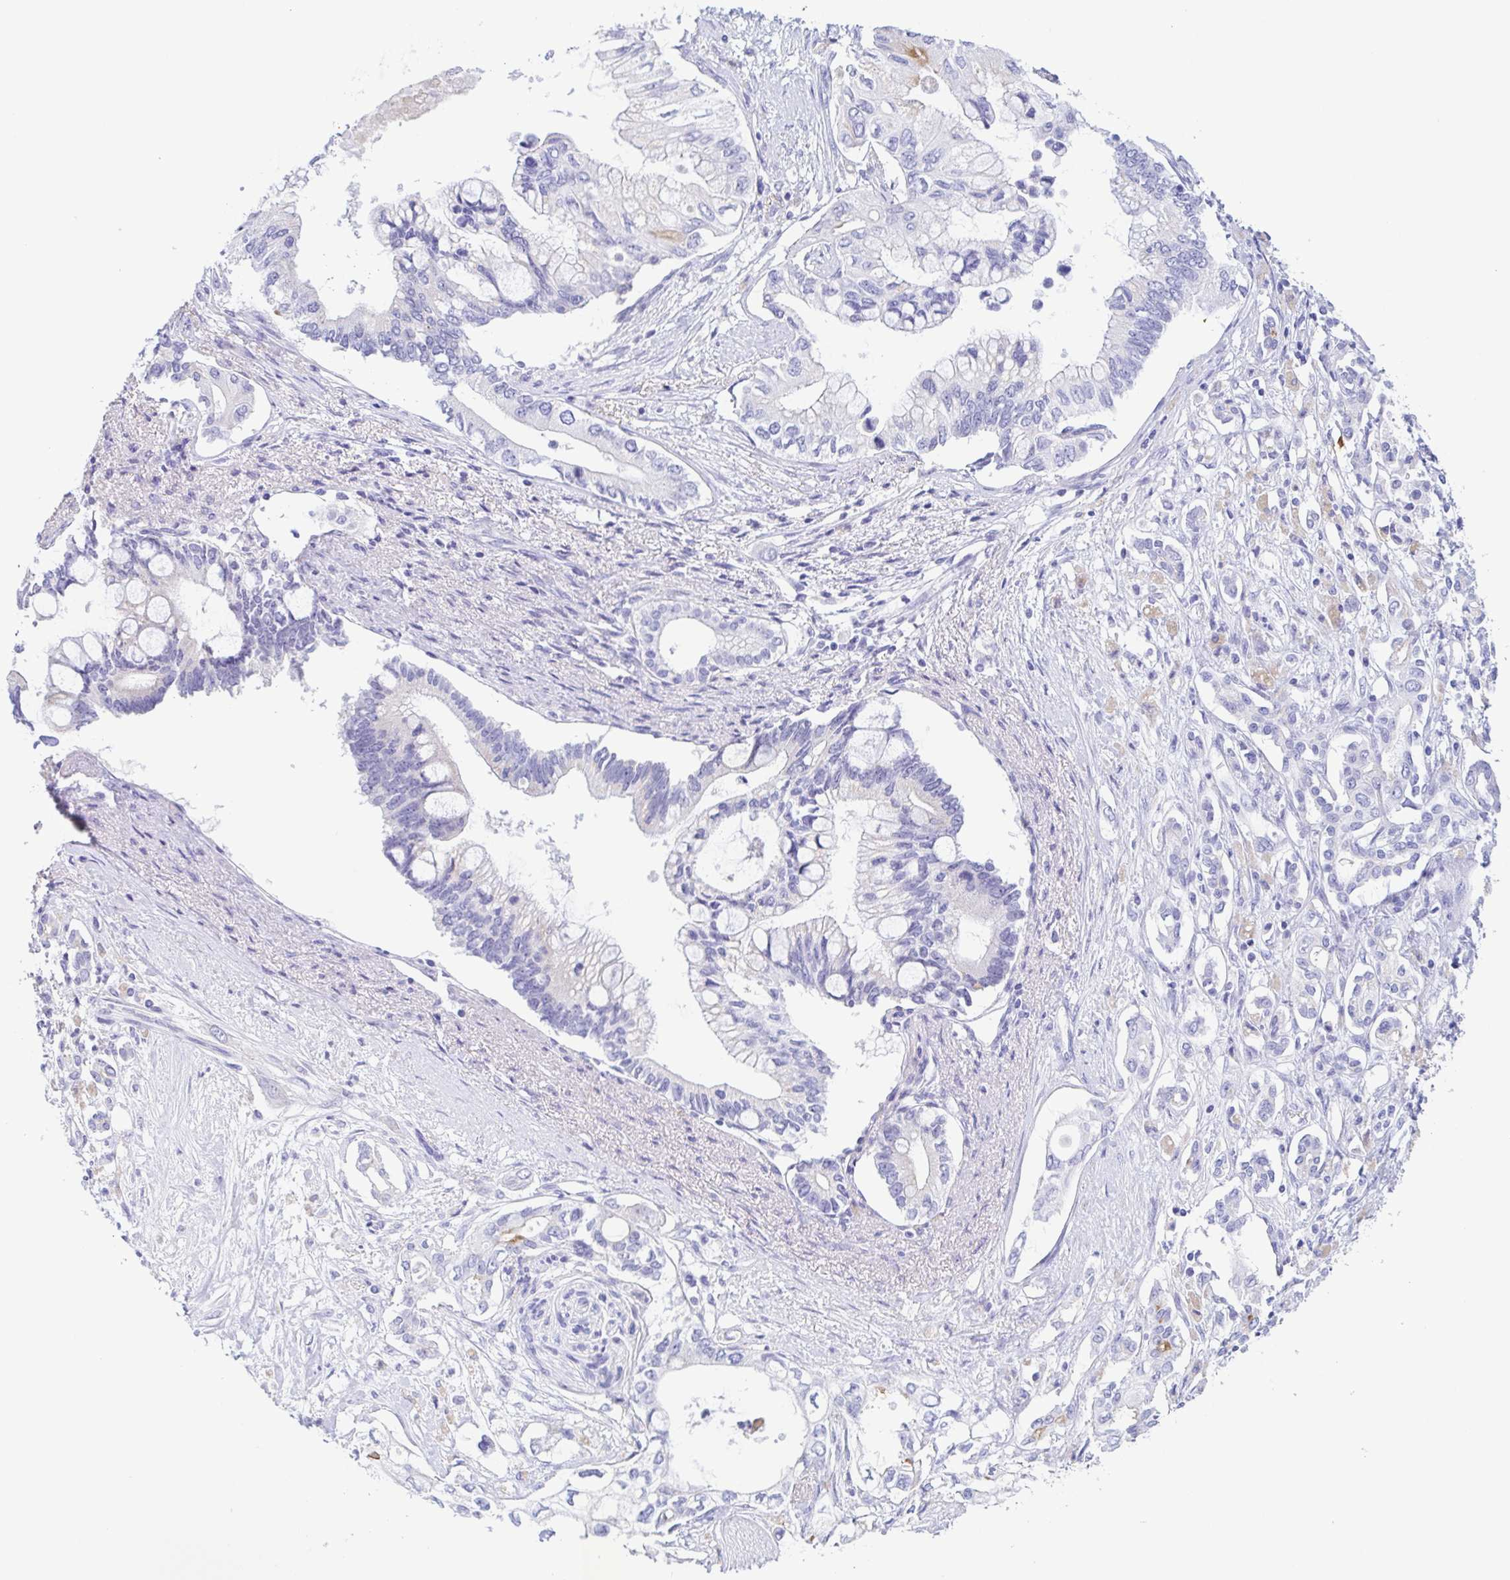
{"staining": {"intensity": "negative", "quantity": "none", "location": "none"}, "tissue": "pancreatic cancer", "cell_type": "Tumor cells", "image_type": "cancer", "snomed": [{"axis": "morphology", "description": "Adenocarcinoma, NOS"}, {"axis": "topography", "description": "Pancreas"}], "caption": "An immunohistochemistry (IHC) micrograph of pancreatic cancer (adenocarcinoma) is shown. There is no staining in tumor cells of pancreatic cancer (adenocarcinoma).", "gene": "TREH", "patient": {"sex": "female", "age": 63}}